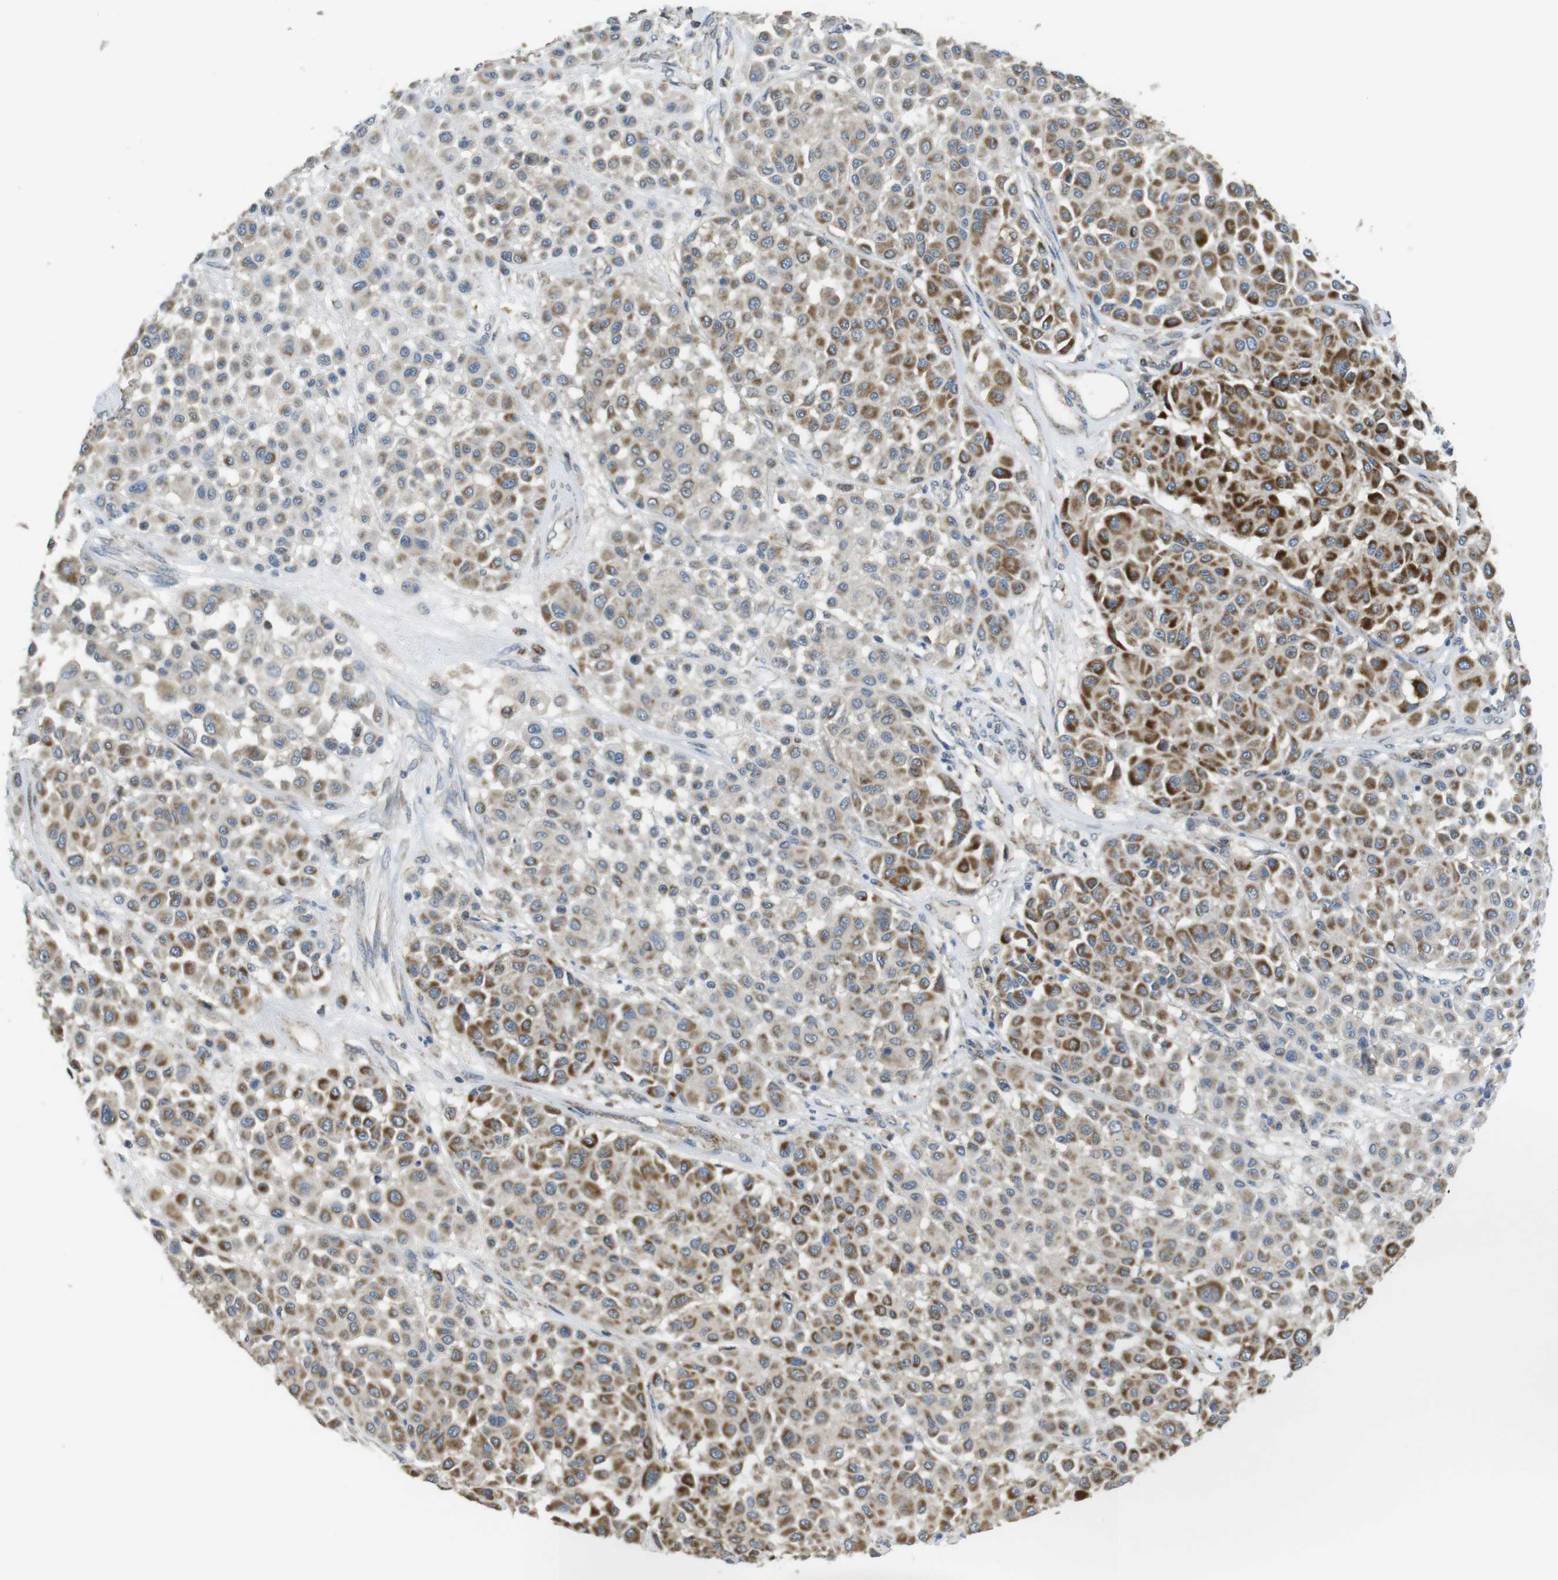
{"staining": {"intensity": "moderate", "quantity": ">75%", "location": "cytoplasmic/membranous"}, "tissue": "melanoma", "cell_type": "Tumor cells", "image_type": "cancer", "snomed": [{"axis": "morphology", "description": "Malignant melanoma, Metastatic site"}, {"axis": "topography", "description": "Soft tissue"}], "caption": "Immunohistochemical staining of malignant melanoma (metastatic site) demonstrates medium levels of moderate cytoplasmic/membranous protein positivity in approximately >75% of tumor cells.", "gene": "CALHM2", "patient": {"sex": "male", "age": 41}}